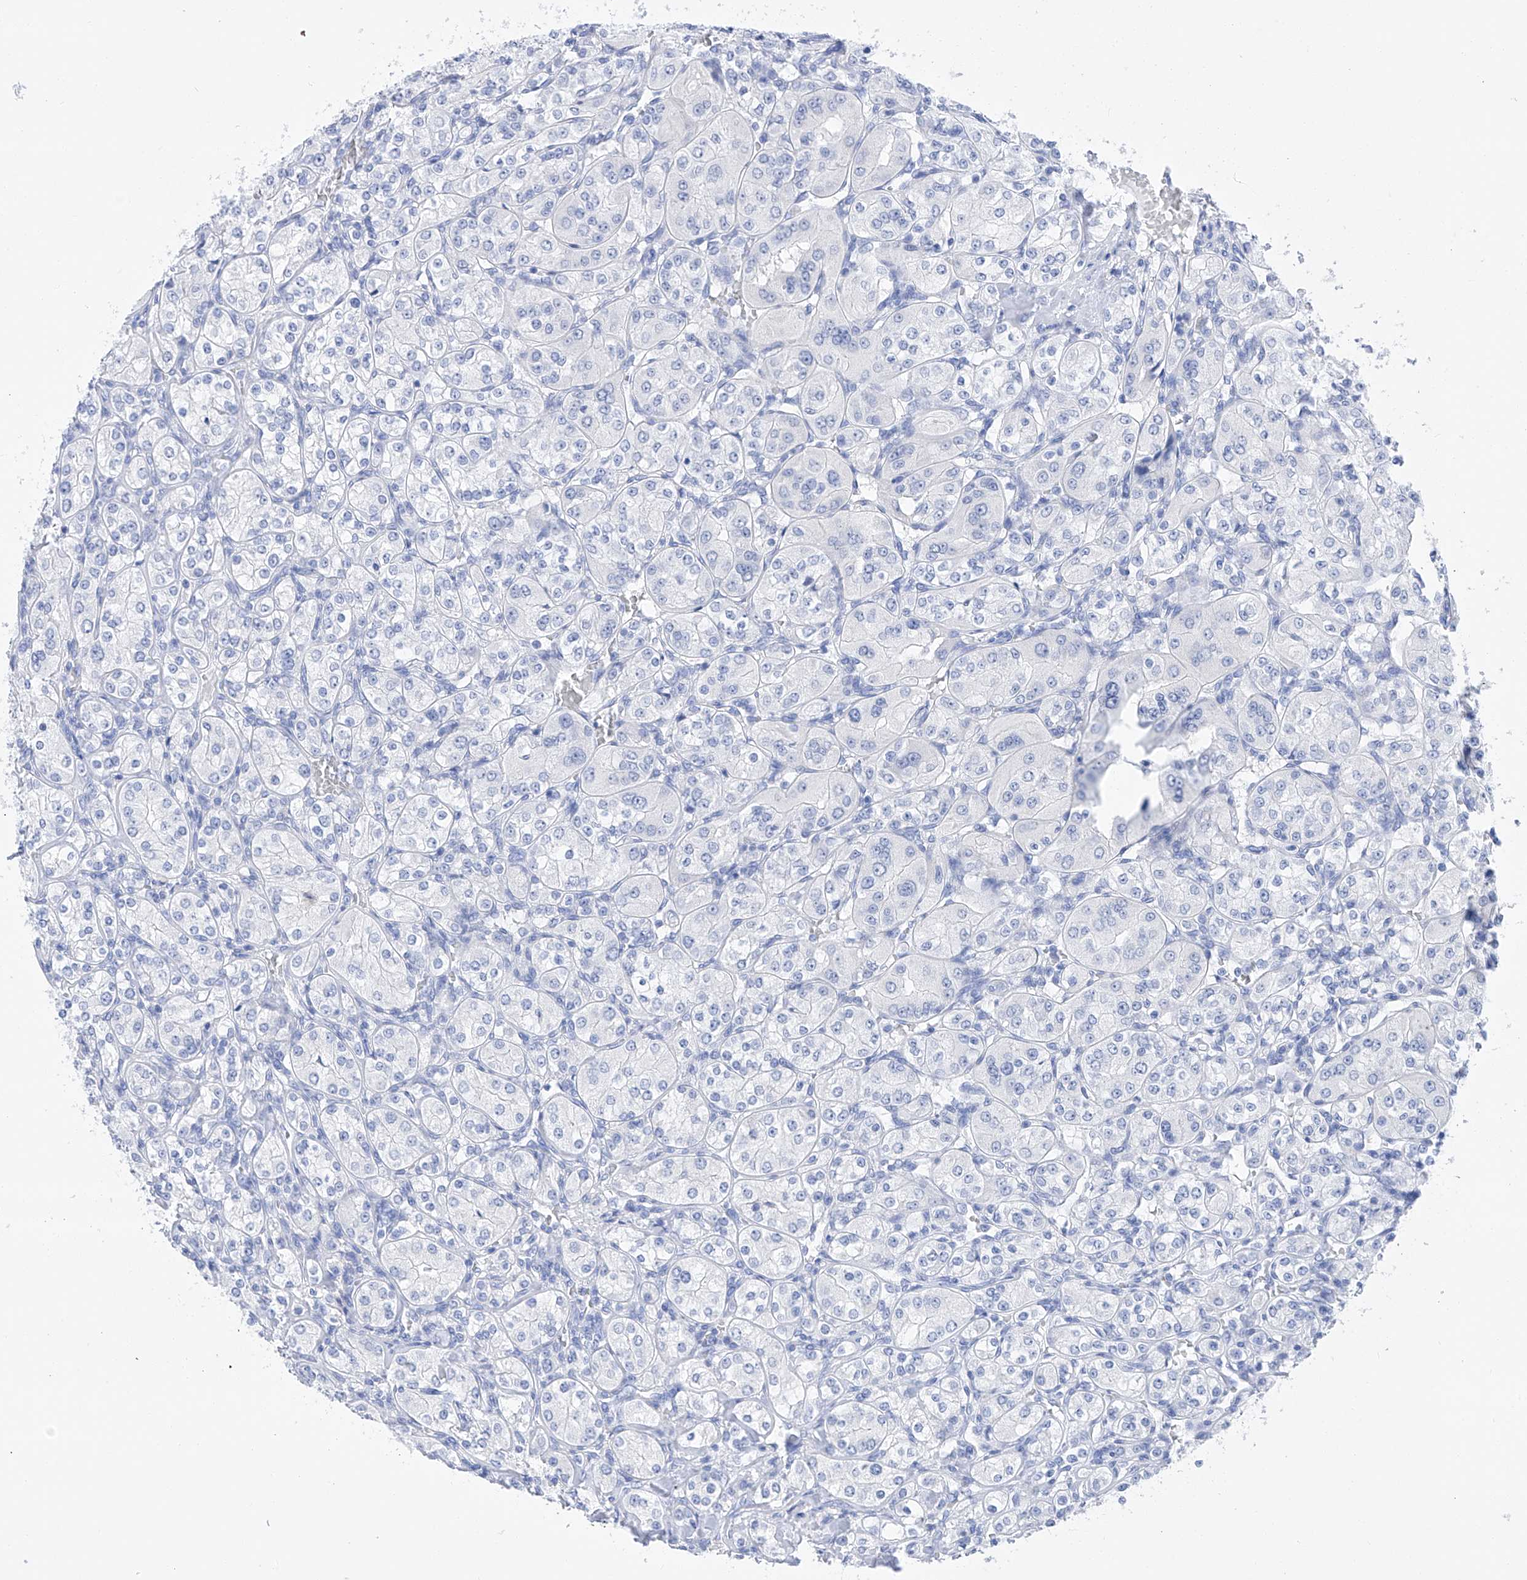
{"staining": {"intensity": "negative", "quantity": "none", "location": "none"}, "tissue": "renal cancer", "cell_type": "Tumor cells", "image_type": "cancer", "snomed": [{"axis": "morphology", "description": "Adenocarcinoma, NOS"}, {"axis": "topography", "description": "Kidney"}], "caption": "Immunohistochemistry photomicrograph of neoplastic tissue: human renal adenocarcinoma stained with DAB (3,3'-diaminobenzidine) shows no significant protein expression in tumor cells. (Brightfield microscopy of DAB immunohistochemistry (IHC) at high magnification).", "gene": "FLG", "patient": {"sex": "male", "age": 77}}